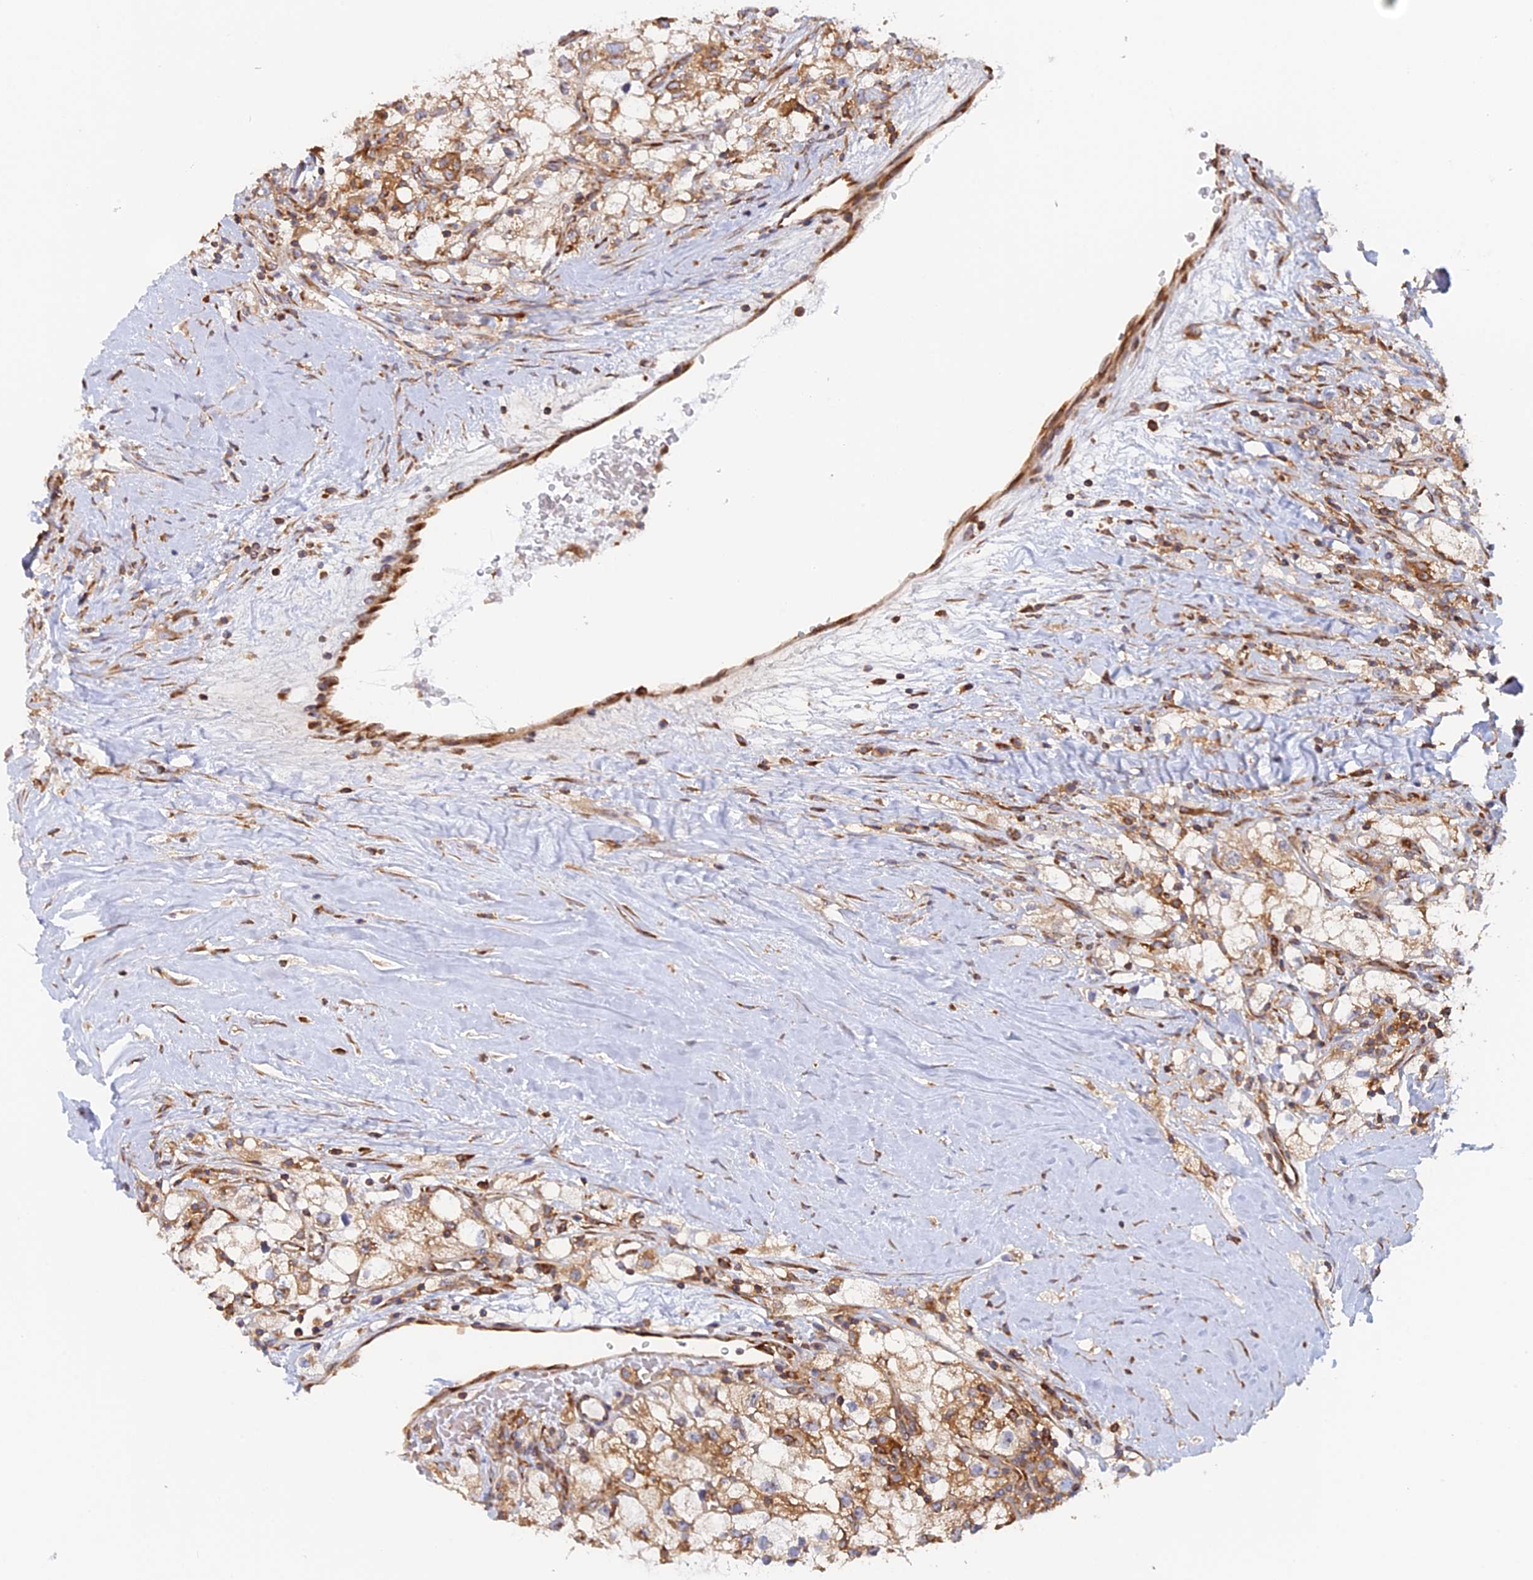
{"staining": {"intensity": "moderate", "quantity": ">75%", "location": "cytoplasmic/membranous"}, "tissue": "renal cancer", "cell_type": "Tumor cells", "image_type": "cancer", "snomed": [{"axis": "morphology", "description": "Adenocarcinoma, NOS"}, {"axis": "topography", "description": "Kidney"}], "caption": "Renal cancer (adenocarcinoma) stained with a brown dye reveals moderate cytoplasmic/membranous positive positivity in about >75% of tumor cells.", "gene": "GMIP", "patient": {"sex": "male", "age": 59}}